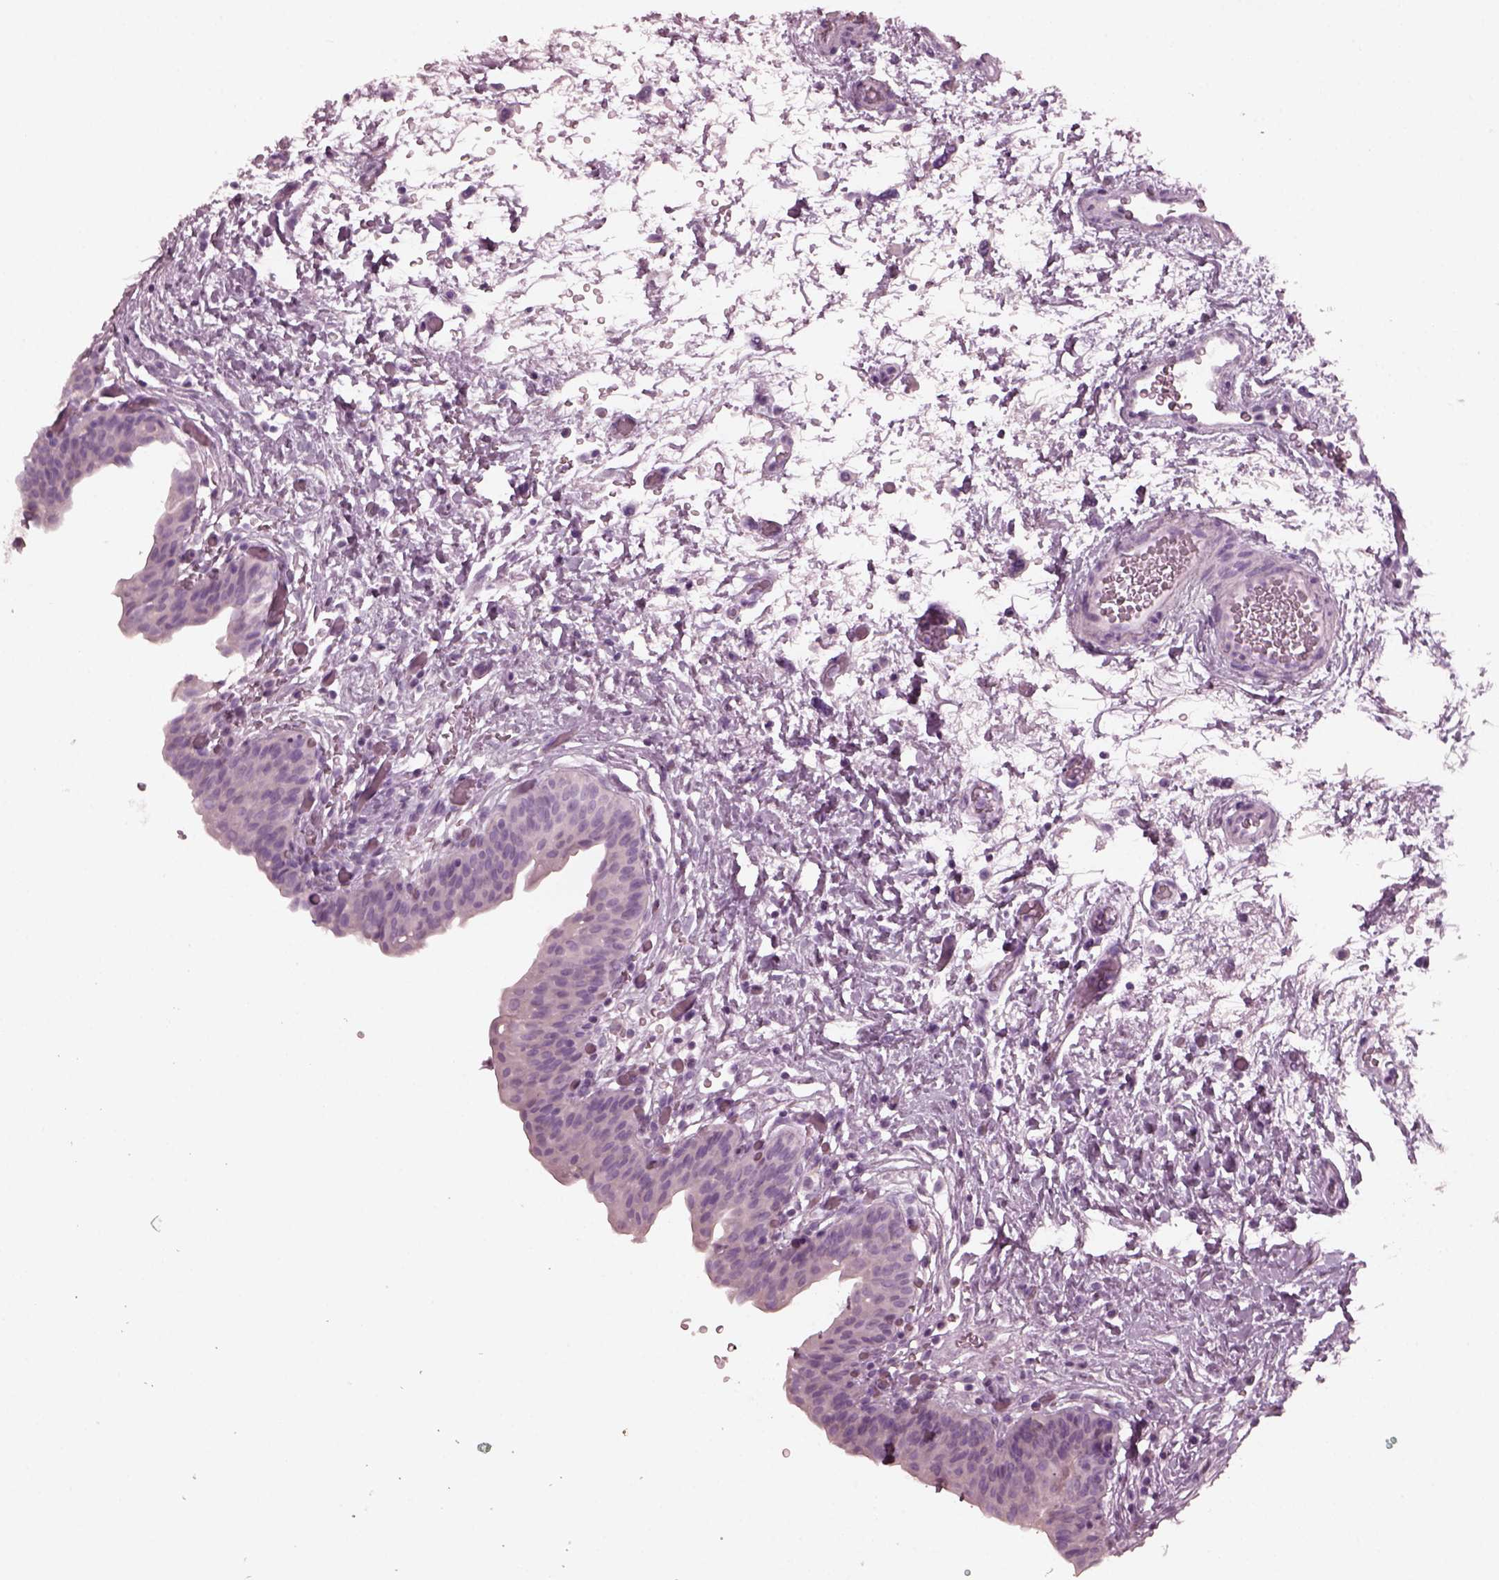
{"staining": {"intensity": "negative", "quantity": "none", "location": "none"}, "tissue": "urinary bladder", "cell_type": "Urothelial cells", "image_type": "normal", "snomed": [{"axis": "morphology", "description": "Normal tissue, NOS"}, {"axis": "topography", "description": "Urinary bladder"}], "caption": "Immunohistochemistry (IHC) of benign urinary bladder displays no expression in urothelial cells.", "gene": "GRM6", "patient": {"sex": "male", "age": 69}}